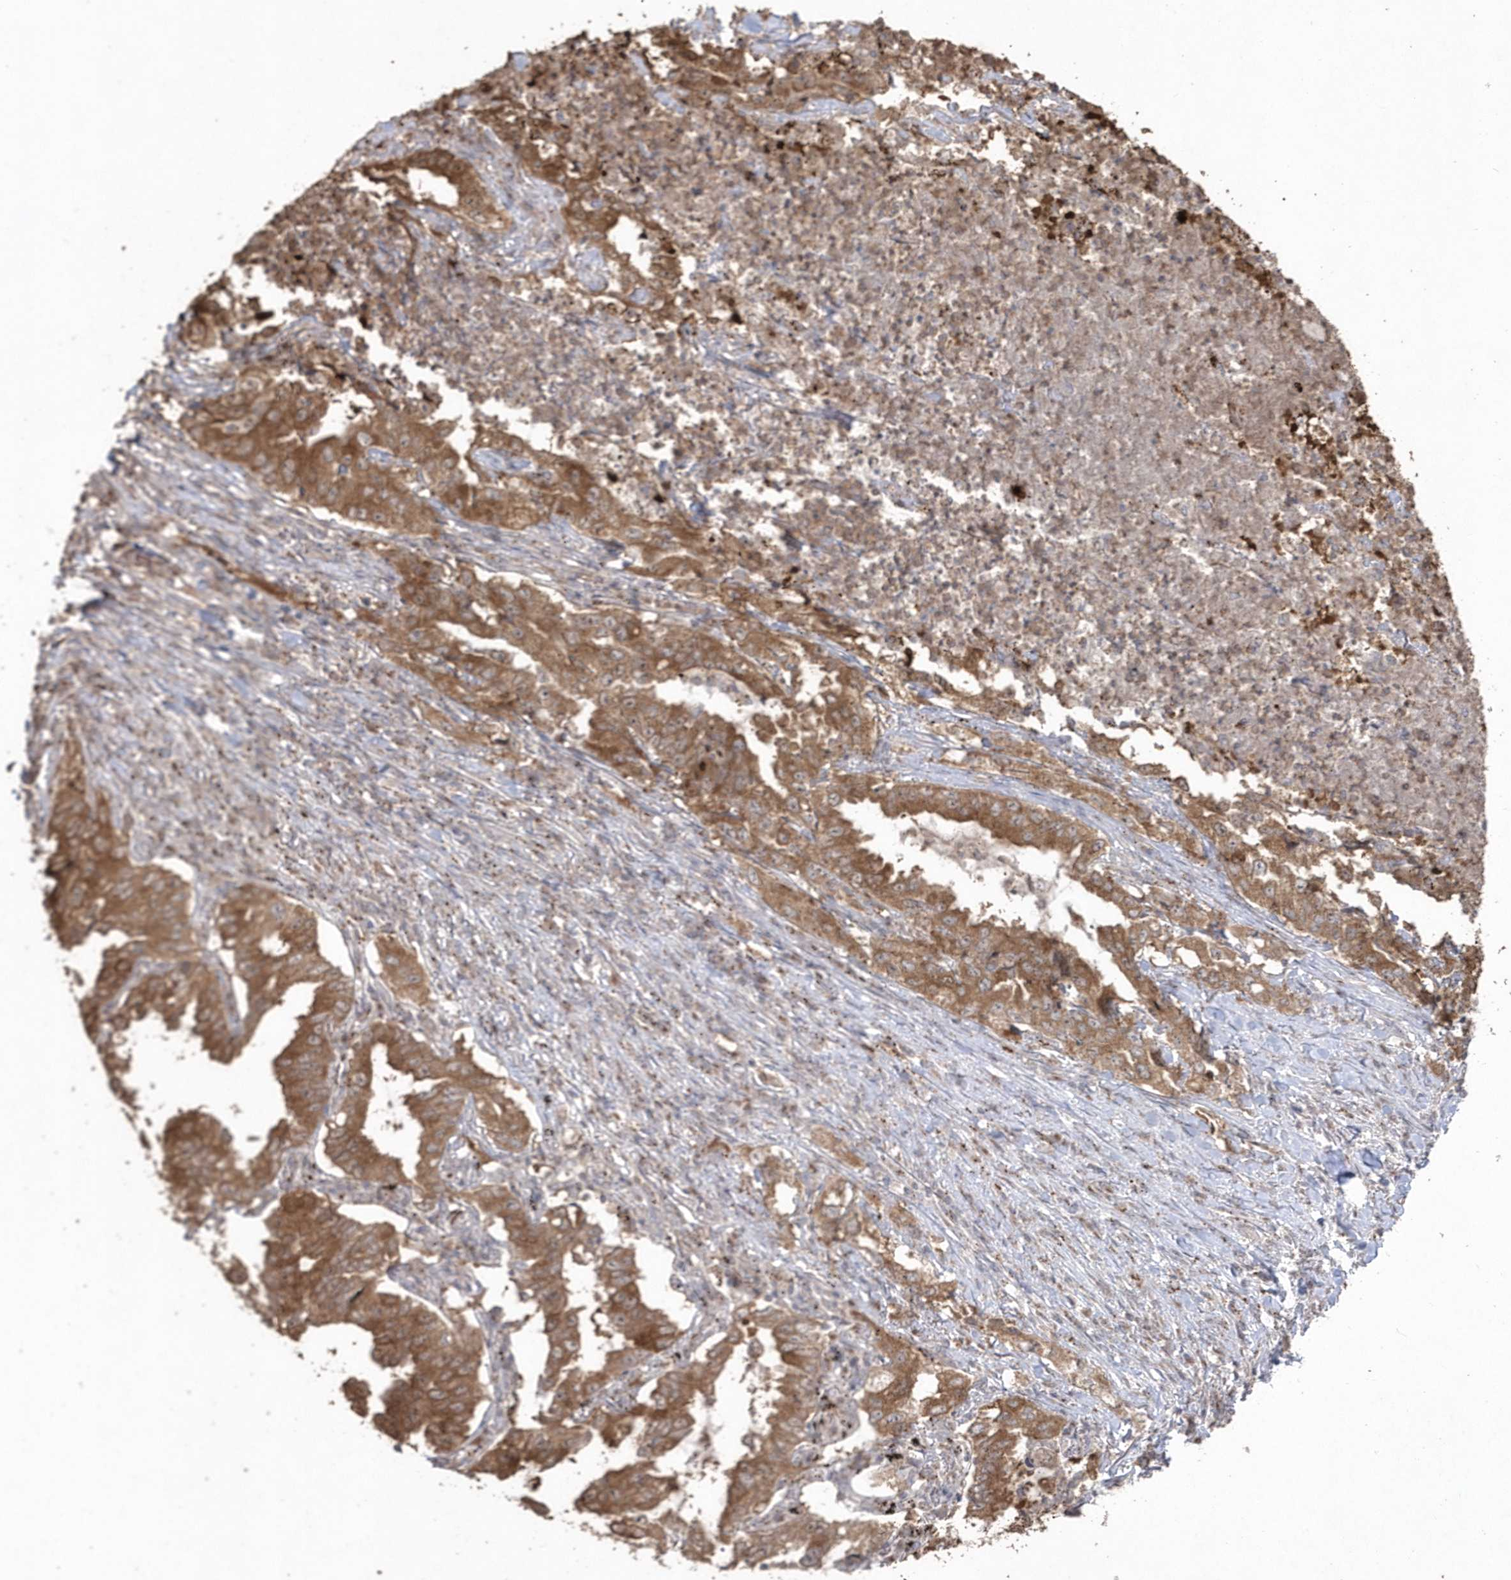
{"staining": {"intensity": "moderate", "quantity": ">75%", "location": "cytoplasmic/membranous"}, "tissue": "lung cancer", "cell_type": "Tumor cells", "image_type": "cancer", "snomed": [{"axis": "morphology", "description": "Adenocarcinoma, NOS"}, {"axis": "topography", "description": "Lung"}], "caption": "Immunohistochemical staining of human adenocarcinoma (lung) shows moderate cytoplasmic/membranous protein positivity in about >75% of tumor cells.", "gene": "GEMIN6", "patient": {"sex": "female", "age": 51}}